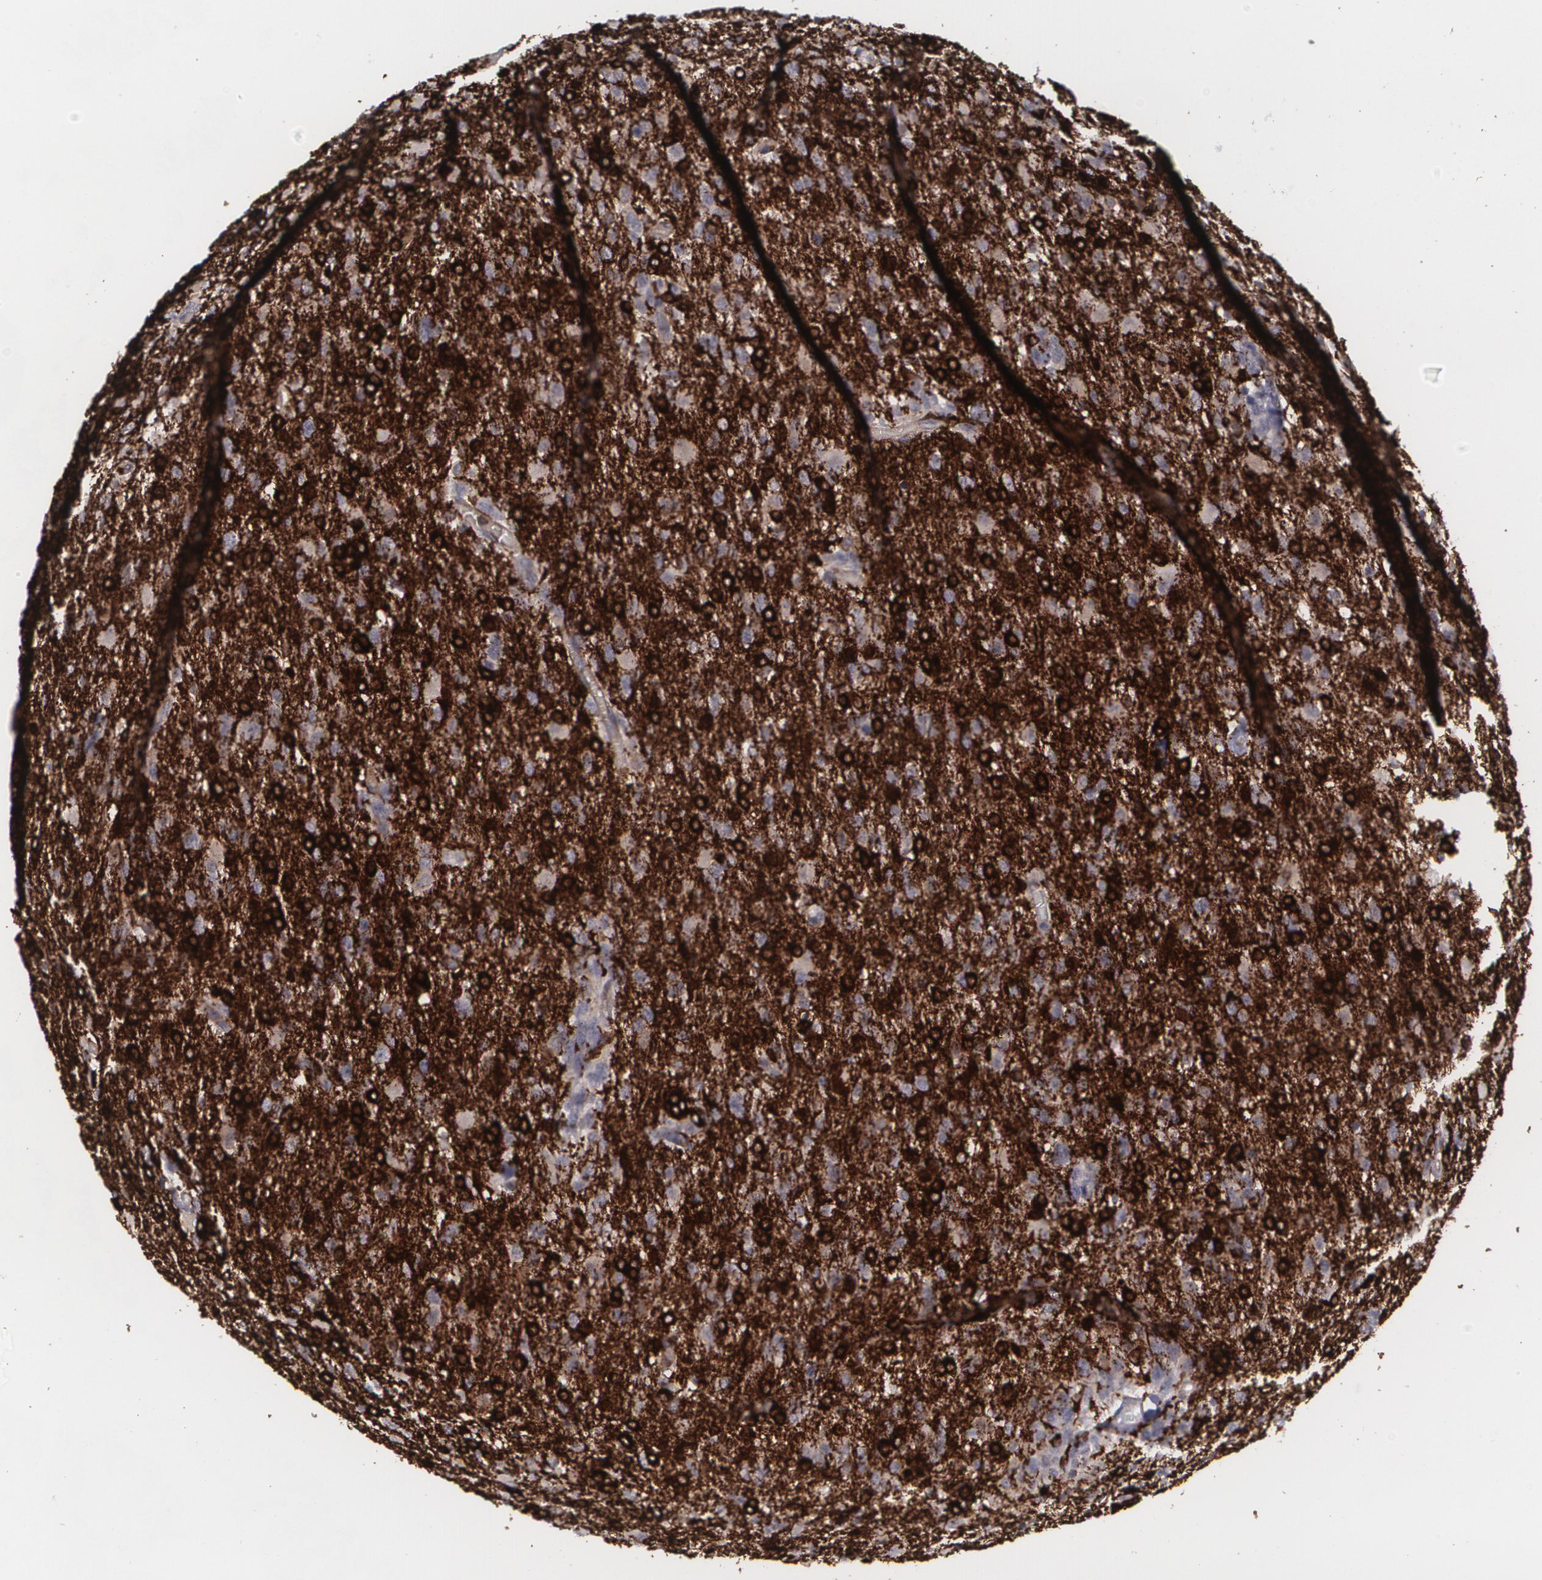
{"staining": {"intensity": "strong", "quantity": ">75%", "location": "cytoplasmic/membranous"}, "tissue": "glioma", "cell_type": "Tumor cells", "image_type": "cancer", "snomed": [{"axis": "morphology", "description": "Glioma, malignant, High grade"}, {"axis": "topography", "description": "Brain"}], "caption": "This is a micrograph of IHC staining of glioma, which shows strong expression in the cytoplasmic/membranous of tumor cells.", "gene": "BIN1", "patient": {"sex": "male", "age": 68}}